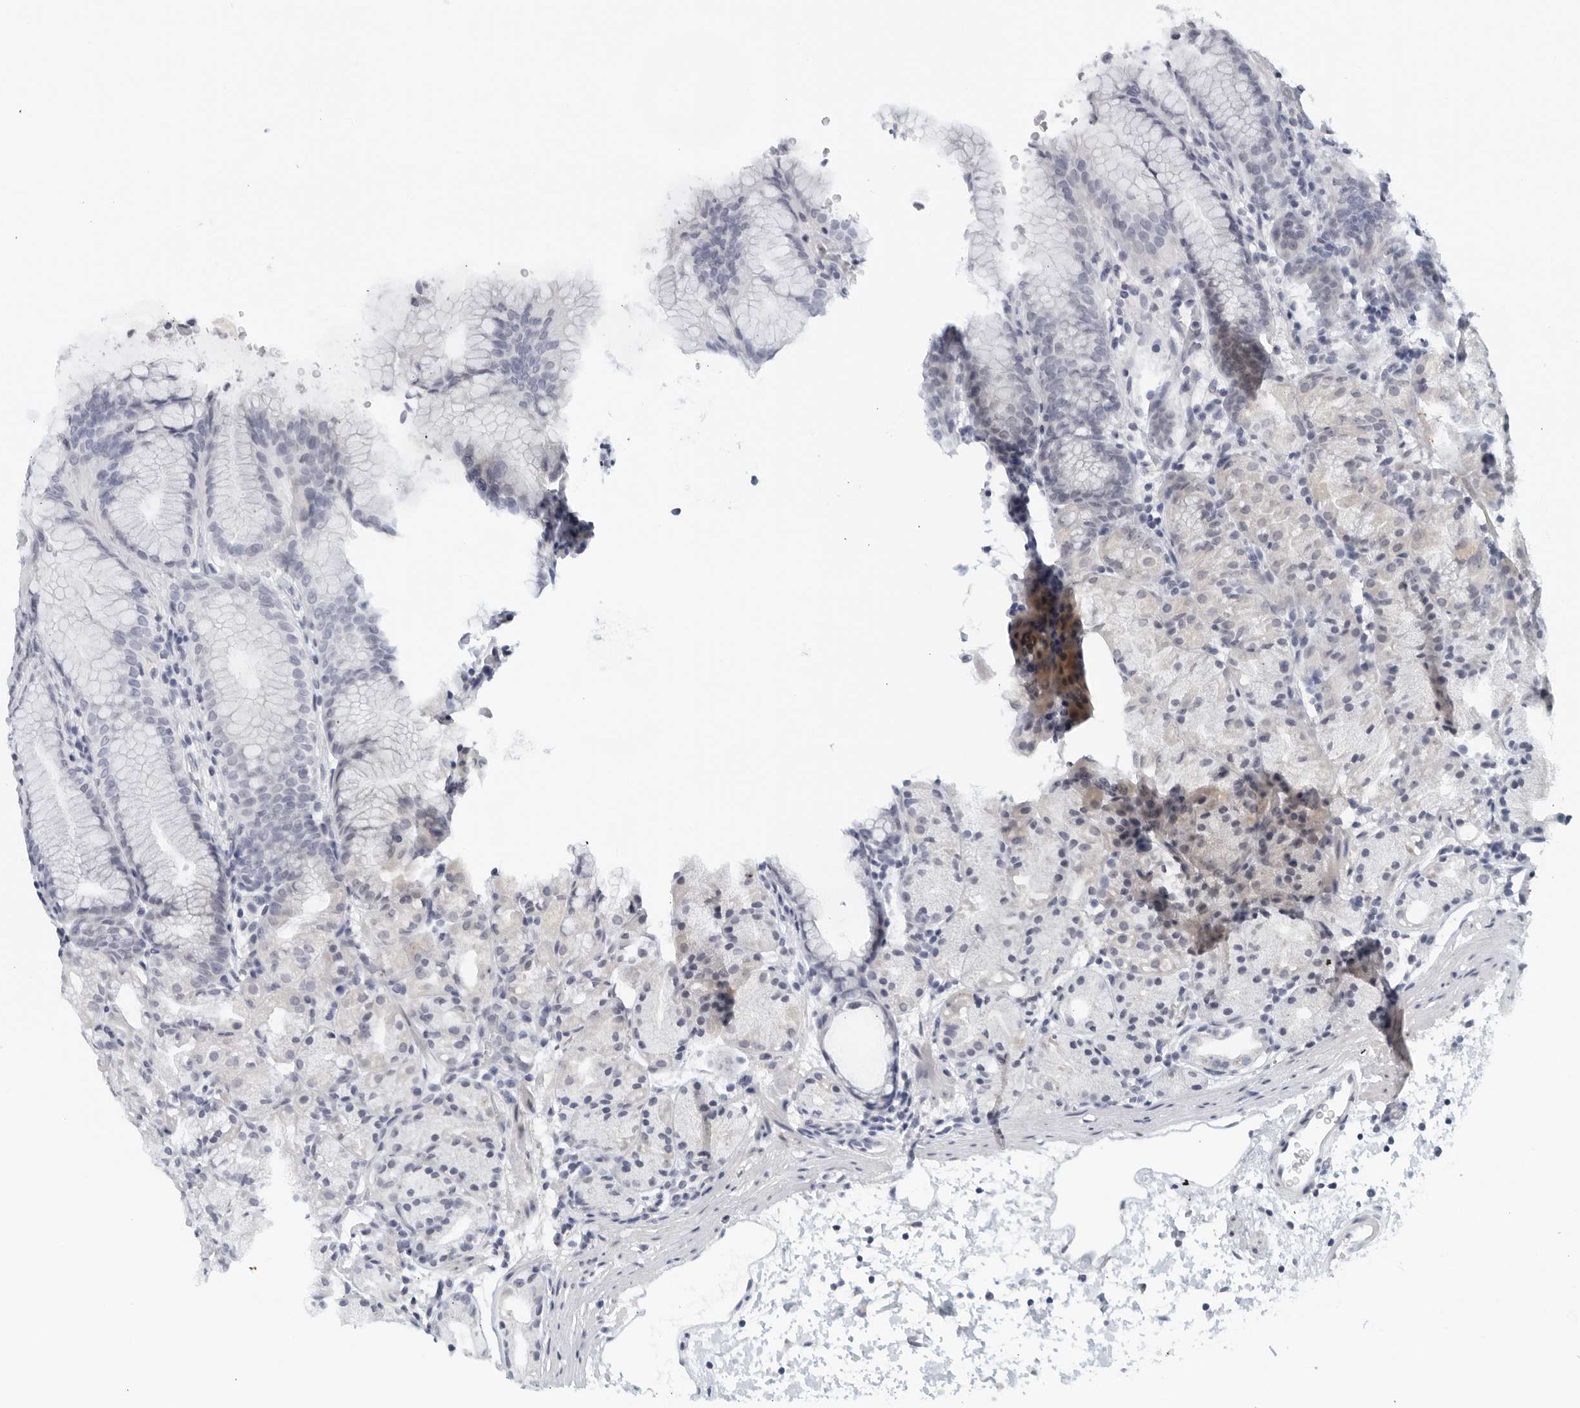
{"staining": {"intensity": "negative", "quantity": "none", "location": "none"}, "tissue": "stomach", "cell_type": "Glandular cells", "image_type": "normal", "snomed": [{"axis": "morphology", "description": "Normal tissue, NOS"}, {"axis": "topography", "description": "Stomach, upper"}], "caption": "High power microscopy histopathology image of an immunohistochemistry micrograph of benign stomach, revealing no significant staining in glandular cells. (DAB immunohistochemistry (IHC) with hematoxylin counter stain).", "gene": "MATN1", "patient": {"sex": "male", "age": 48}}